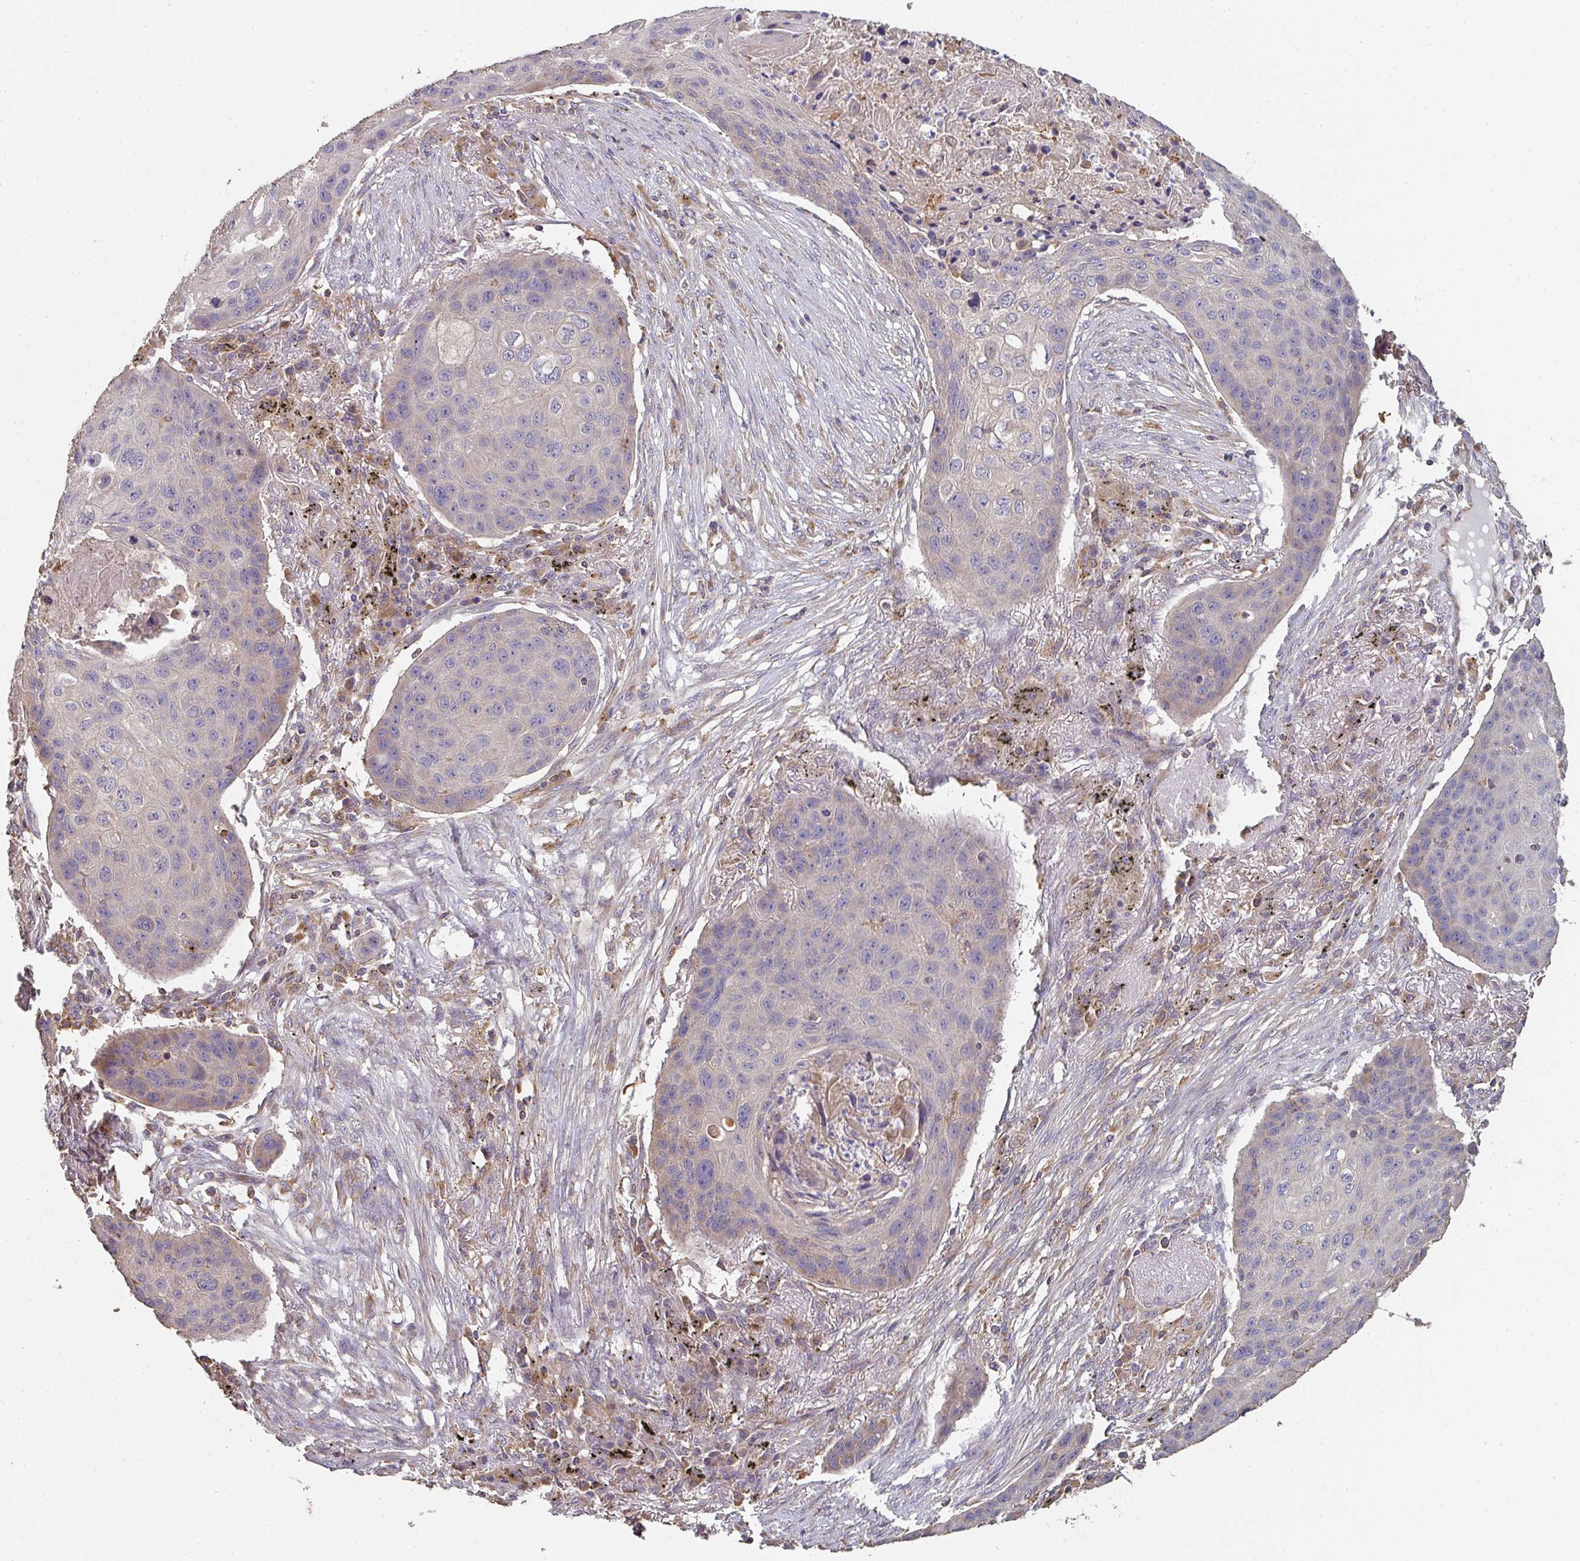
{"staining": {"intensity": "negative", "quantity": "none", "location": "none"}, "tissue": "lung cancer", "cell_type": "Tumor cells", "image_type": "cancer", "snomed": [{"axis": "morphology", "description": "Squamous cell carcinoma, NOS"}, {"axis": "topography", "description": "Lung"}], "caption": "This is an immunohistochemistry (IHC) image of human lung cancer (squamous cell carcinoma). There is no expression in tumor cells.", "gene": "POLG", "patient": {"sex": "female", "age": 63}}